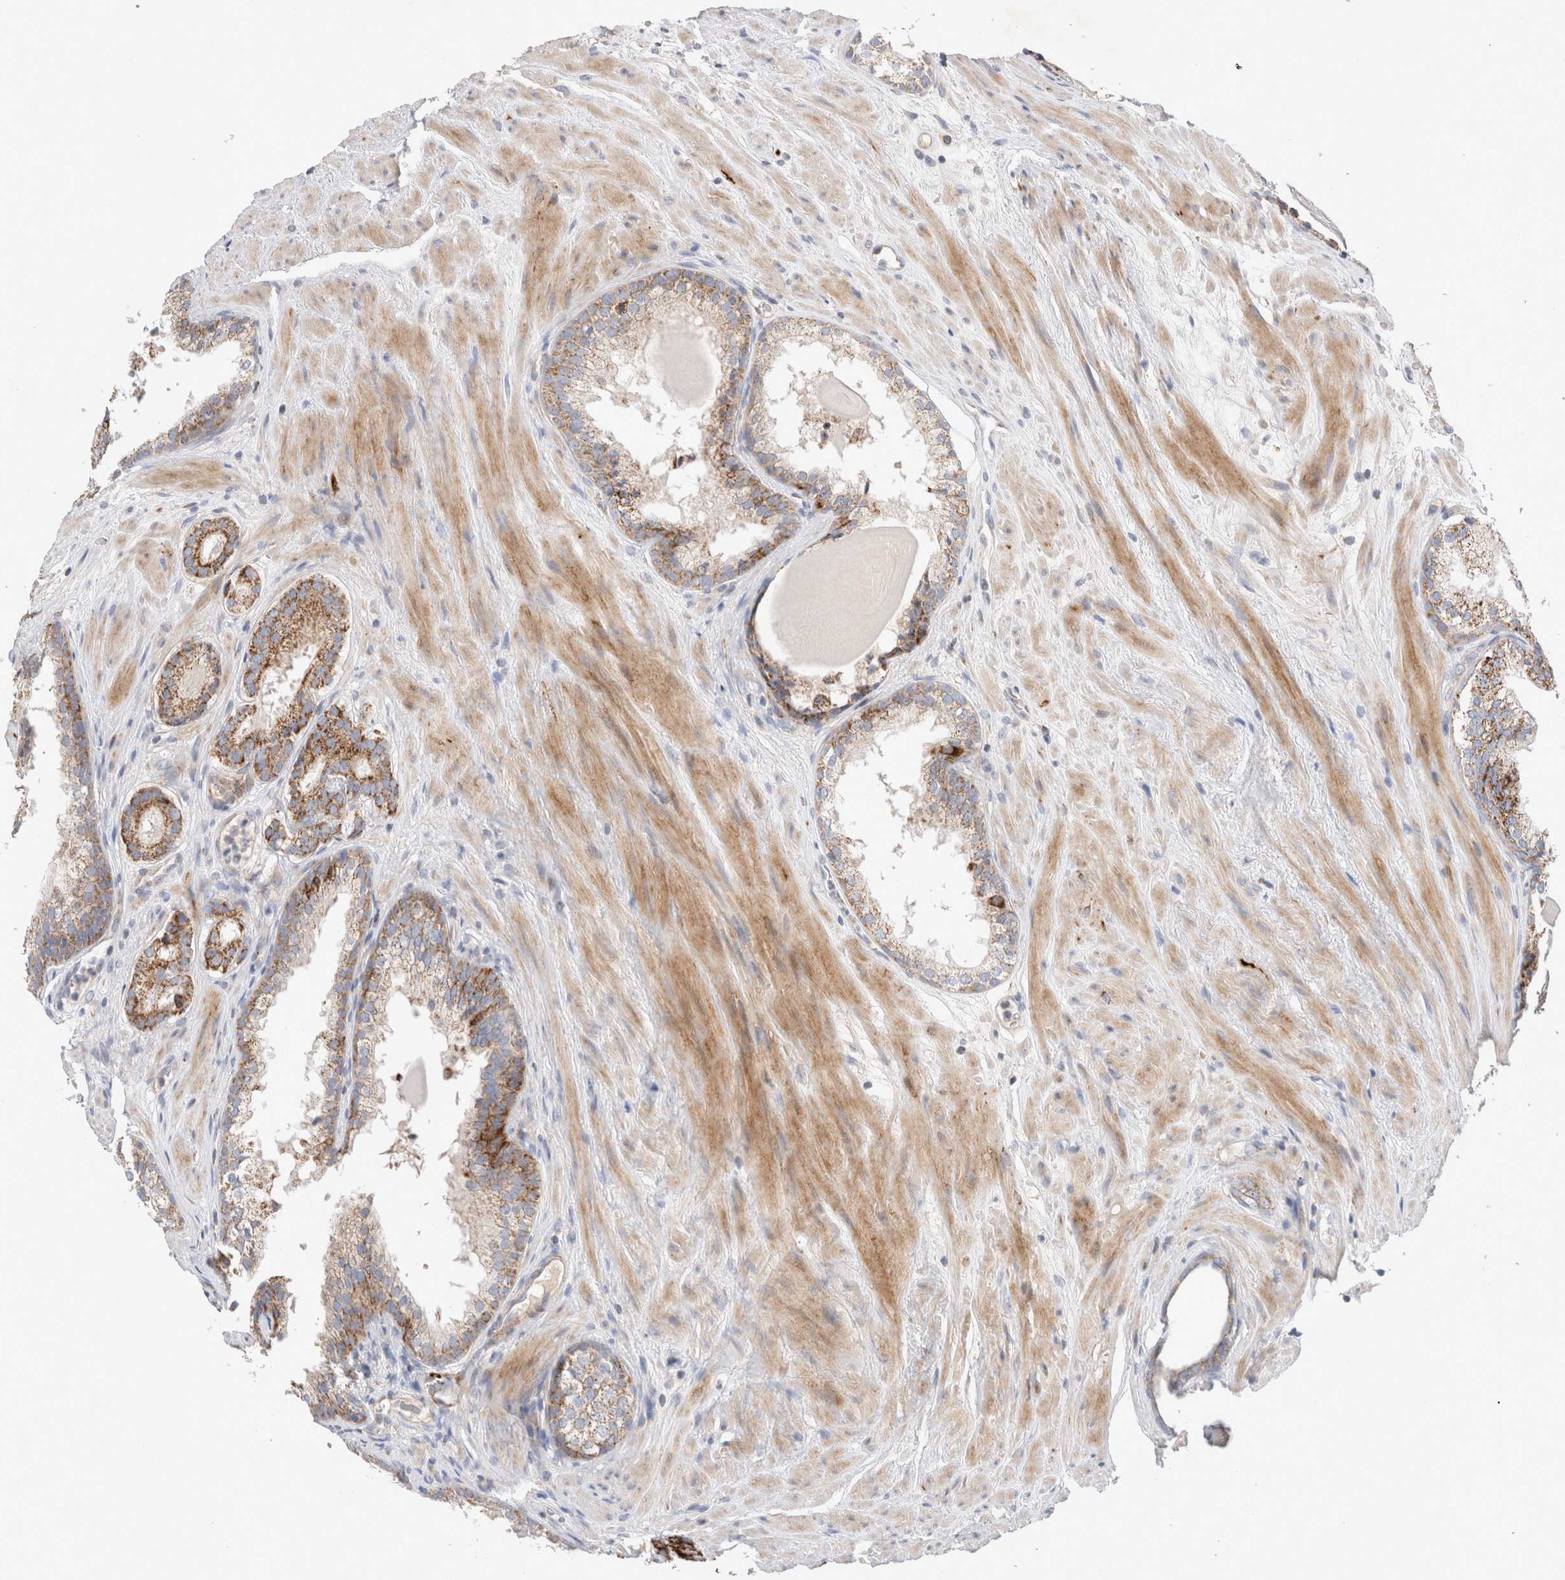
{"staining": {"intensity": "moderate", "quantity": ">75%", "location": "cytoplasmic/membranous"}, "tissue": "prostate cancer", "cell_type": "Tumor cells", "image_type": "cancer", "snomed": [{"axis": "morphology", "description": "Adenocarcinoma, Low grade"}, {"axis": "topography", "description": "Prostate"}], "caption": "IHC image of adenocarcinoma (low-grade) (prostate) stained for a protein (brown), which displays medium levels of moderate cytoplasmic/membranous positivity in approximately >75% of tumor cells.", "gene": "CHADL", "patient": {"sex": "male", "age": 69}}